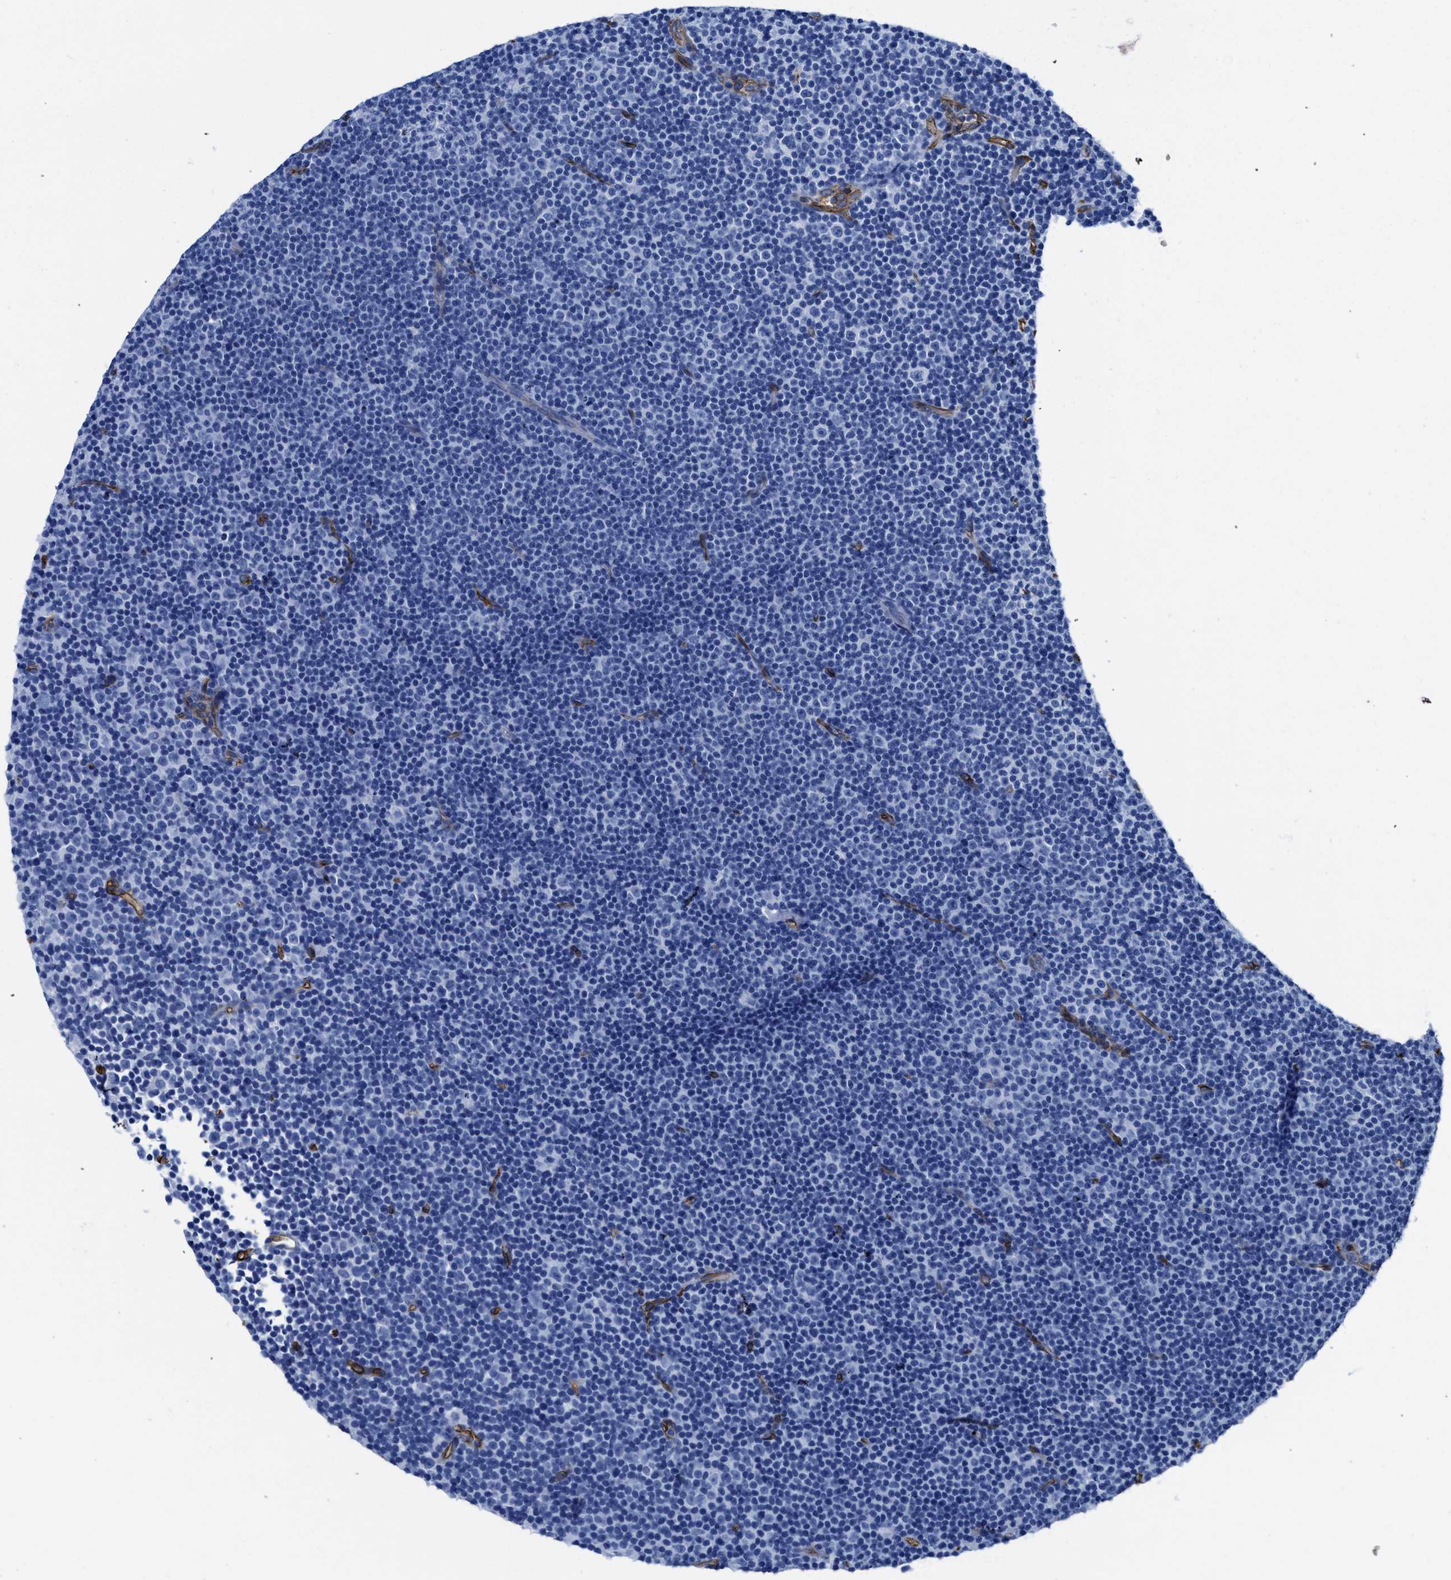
{"staining": {"intensity": "negative", "quantity": "none", "location": "none"}, "tissue": "lymphoma", "cell_type": "Tumor cells", "image_type": "cancer", "snomed": [{"axis": "morphology", "description": "Malignant lymphoma, non-Hodgkin's type, Low grade"}, {"axis": "topography", "description": "Lymph node"}], "caption": "Human malignant lymphoma, non-Hodgkin's type (low-grade) stained for a protein using immunohistochemistry (IHC) displays no expression in tumor cells.", "gene": "AQP1", "patient": {"sex": "female", "age": 67}}